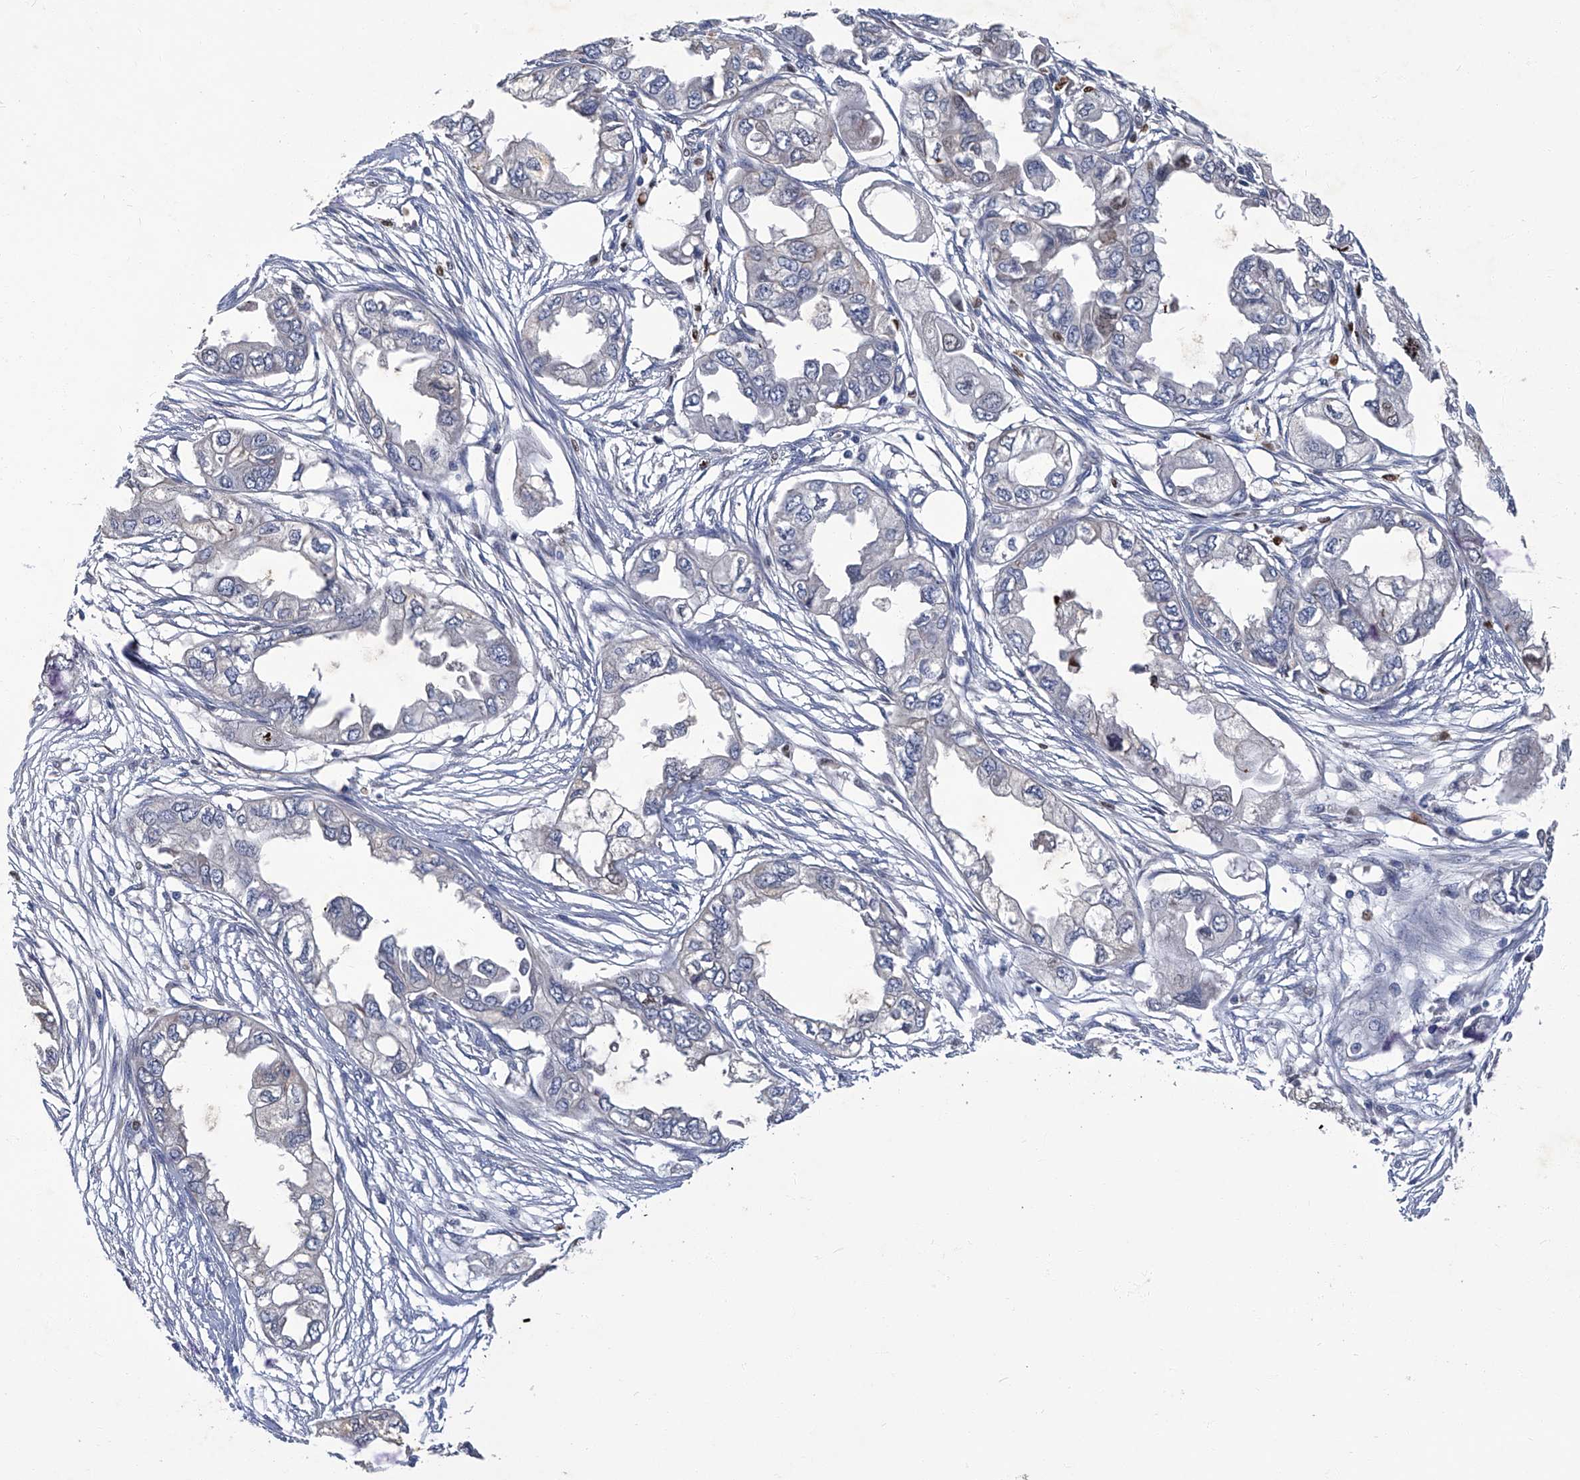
{"staining": {"intensity": "negative", "quantity": "none", "location": "none"}, "tissue": "endometrial cancer", "cell_type": "Tumor cells", "image_type": "cancer", "snomed": [{"axis": "morphology", "description": "Adenocarcinoma, NOS"}, {"axis": "topography", "description": "Endometrium"}], "caption": "Tumor cells are negative for brown protein staining in endometrial cancer. Nuclei are stained in blue.", "gene": "TGFBR1", "patient": {"sex": "female", "age": 67}}